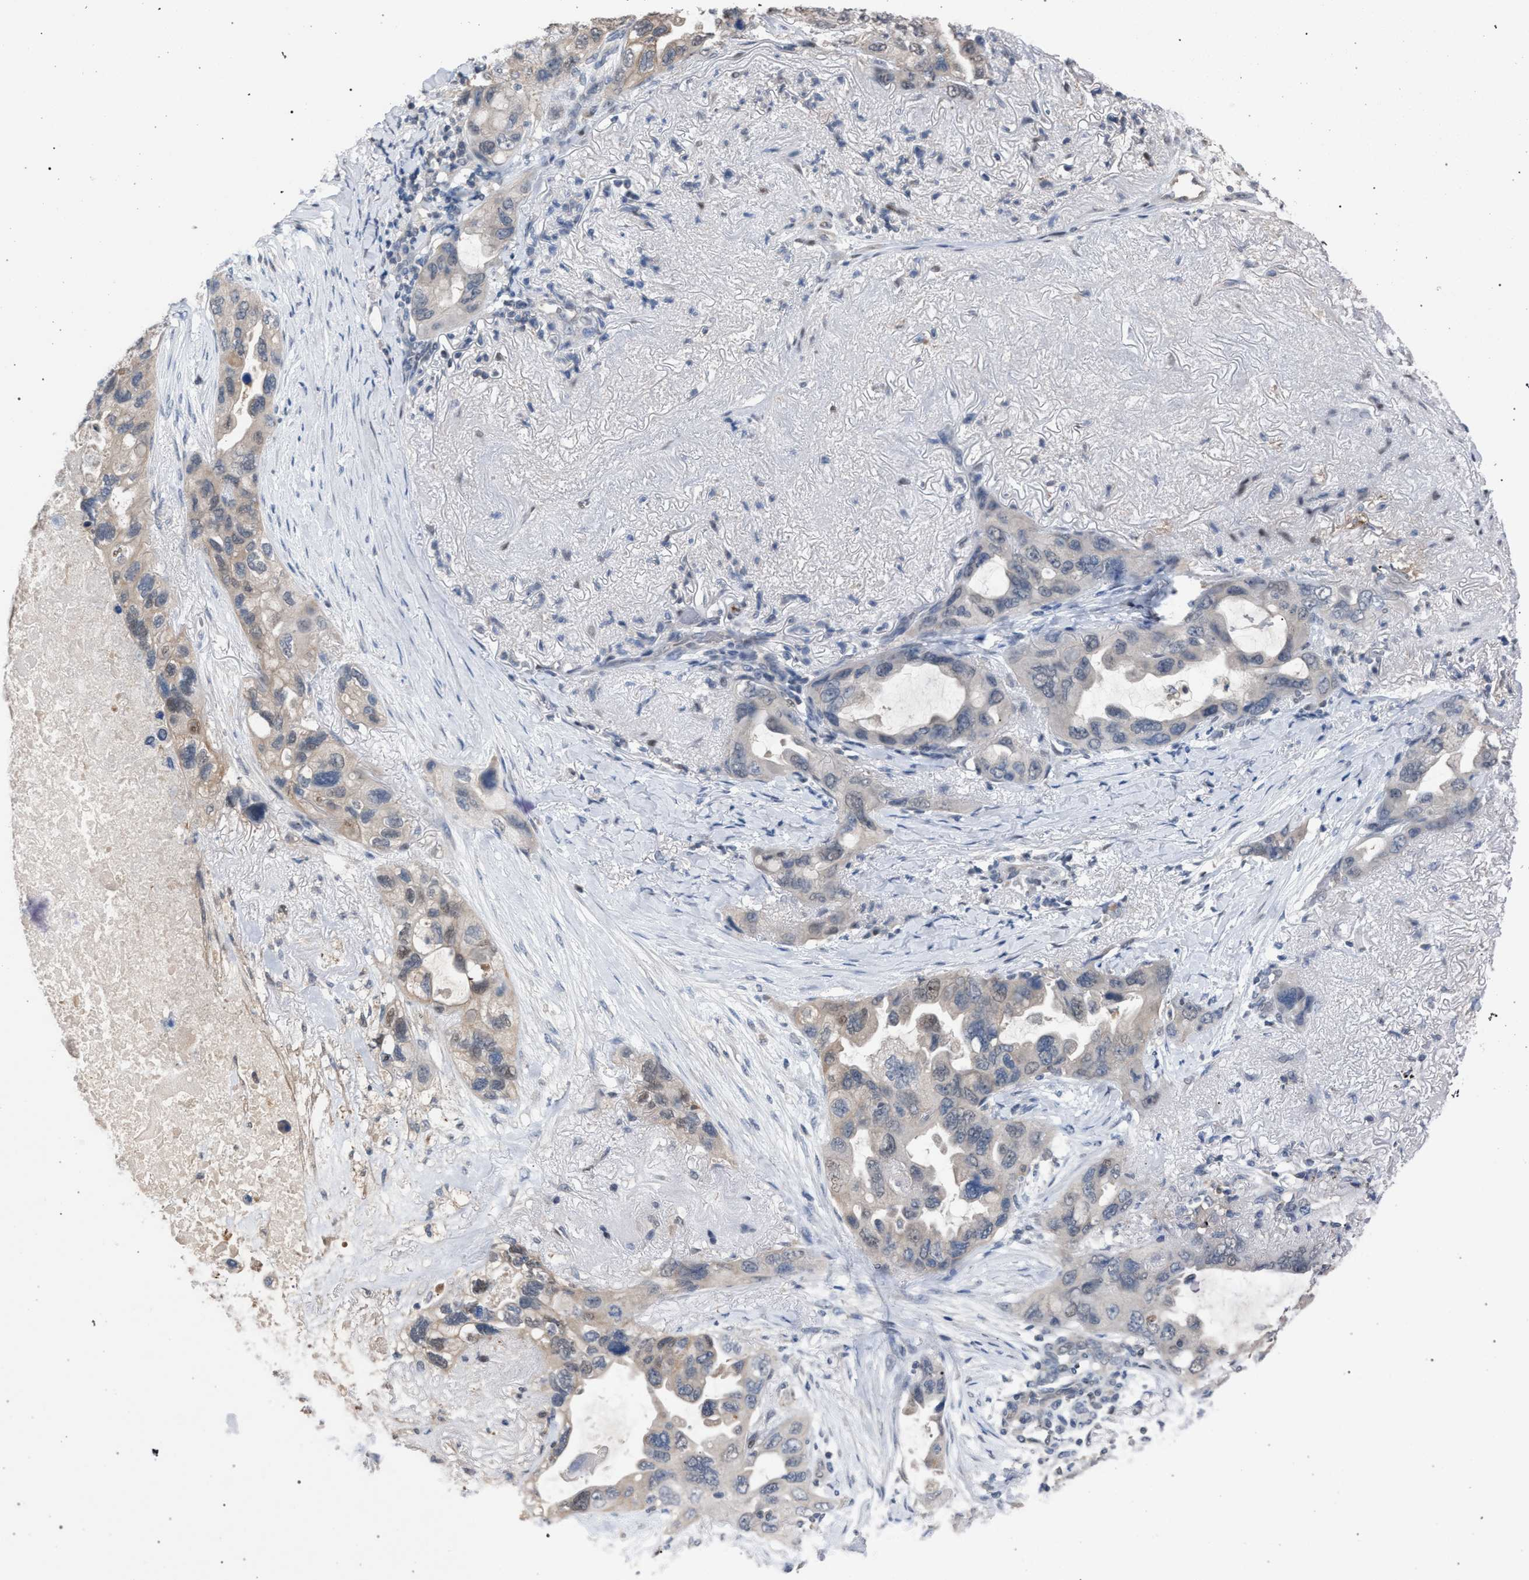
{"staining": {"intensity": "weak", "quantity": "<25%", "location": "cytoplasmic/membranous,nuclear"}, "tissue": "lung cancer", "cell_type": "Tumor cells", "image_type": "cancer", "snomed": [{"axis": "morphology", "description": "Squamous cell carcinoma, NOS"}, {"axis": "topography", "description": "Lung"}], "caption": "A histopathology image of lung squamous cell carcinoma stained for a protein shows no brown staining in tumor cells.", "gene": "TECPR1", "patient": {"sex": "female", "age": 73}}